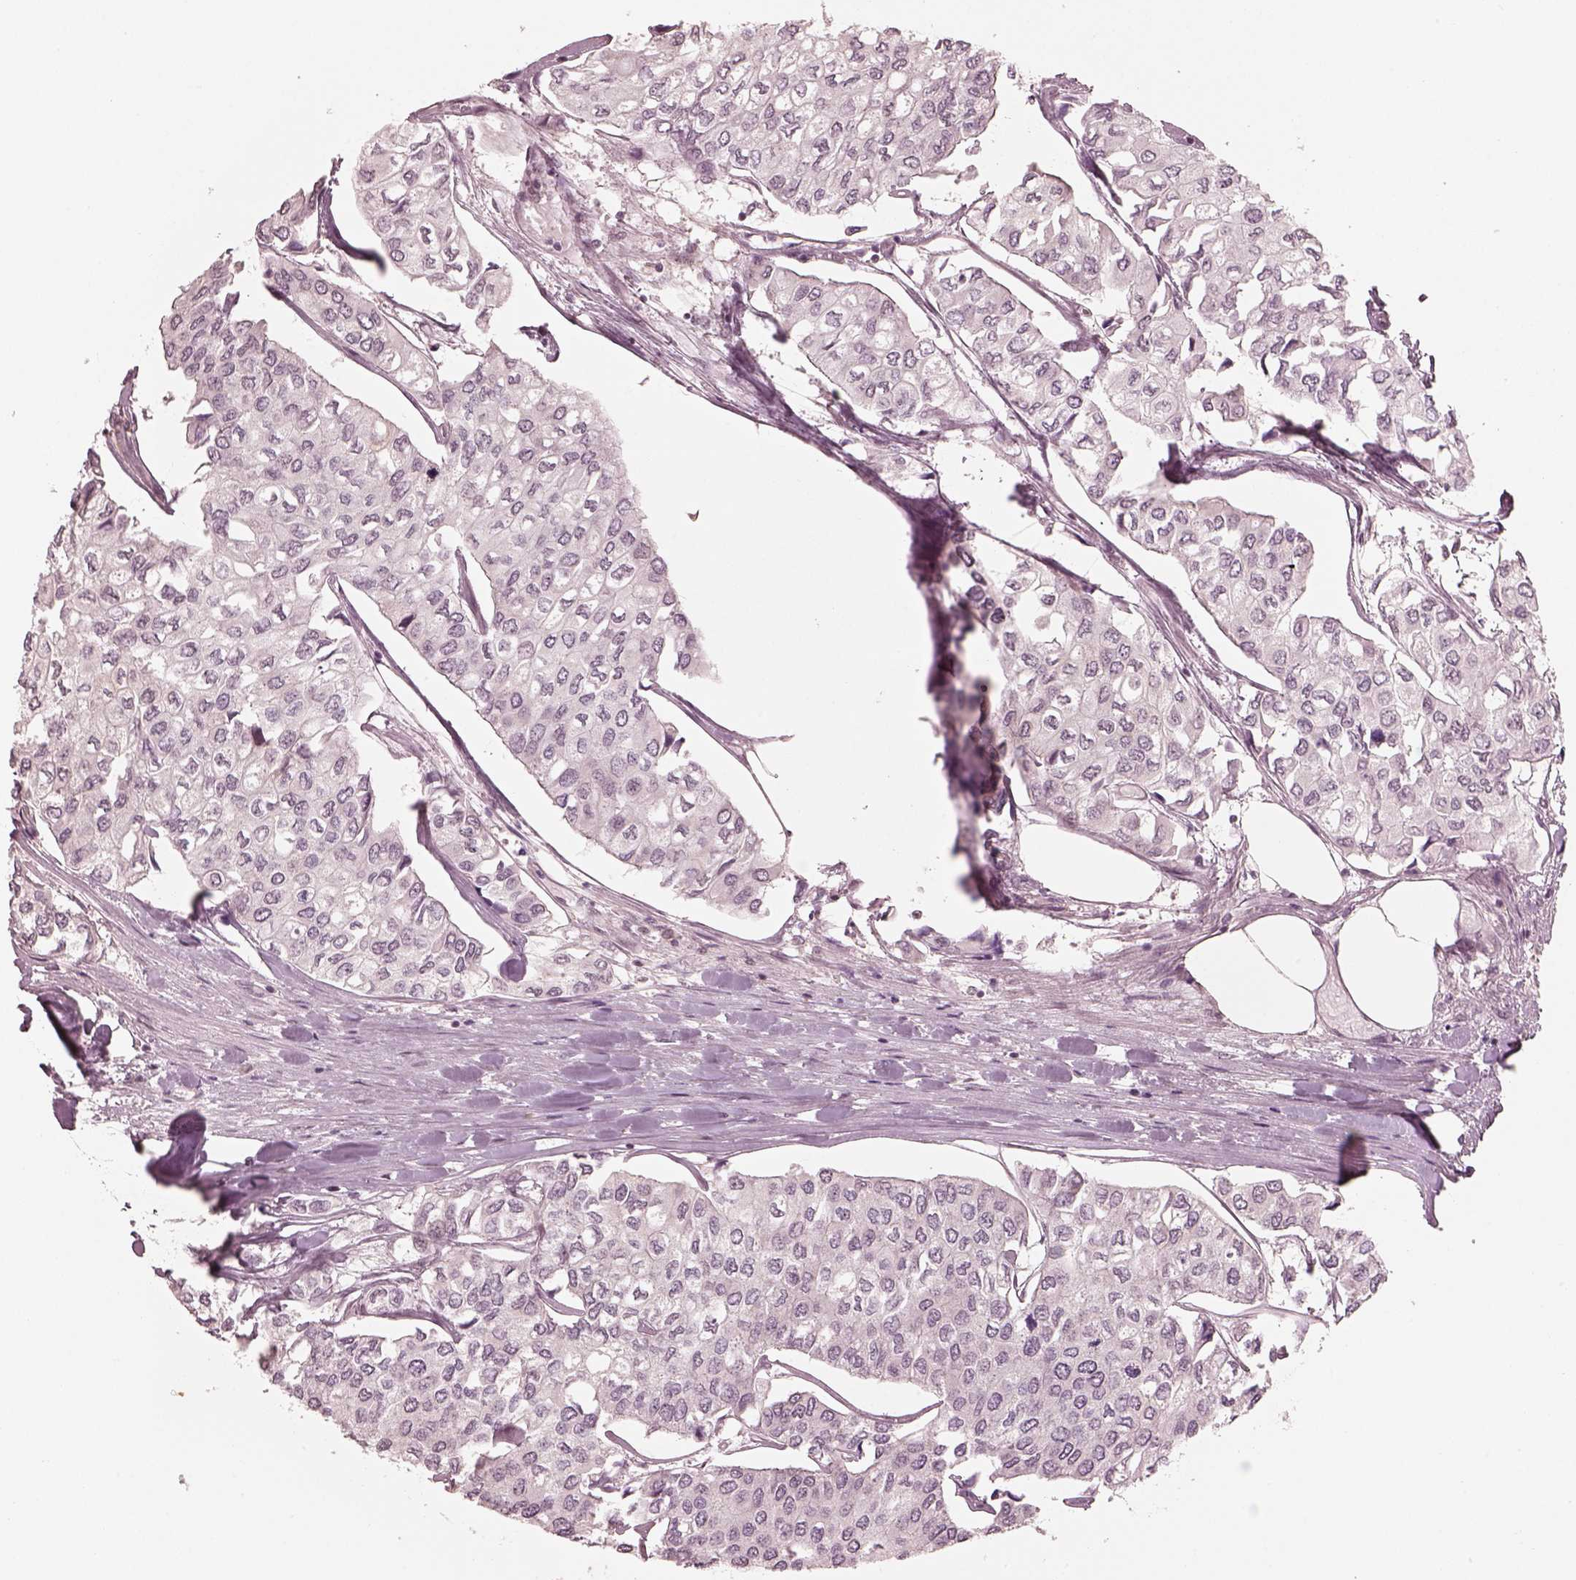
{"staining": {"intensity": "negative", "quantity": "none", "location": "none"}, "tissue": "urothelial cancer", "cell_type": "Tumor cells", "image_type": "cancer", "snomed": [{"axis": "morphology", "description": "Urothelial carcinoma, High grade"}, {"axis": "topography", "description": "Urinary bladder"}], "caption": "Immunohistochemistry (IHC) of human high-grade urothelial carcinoma displays no positivity in tumor cells.", "gene": "RPGRIP1", "patient": {"sex": "male", "age": 73}}